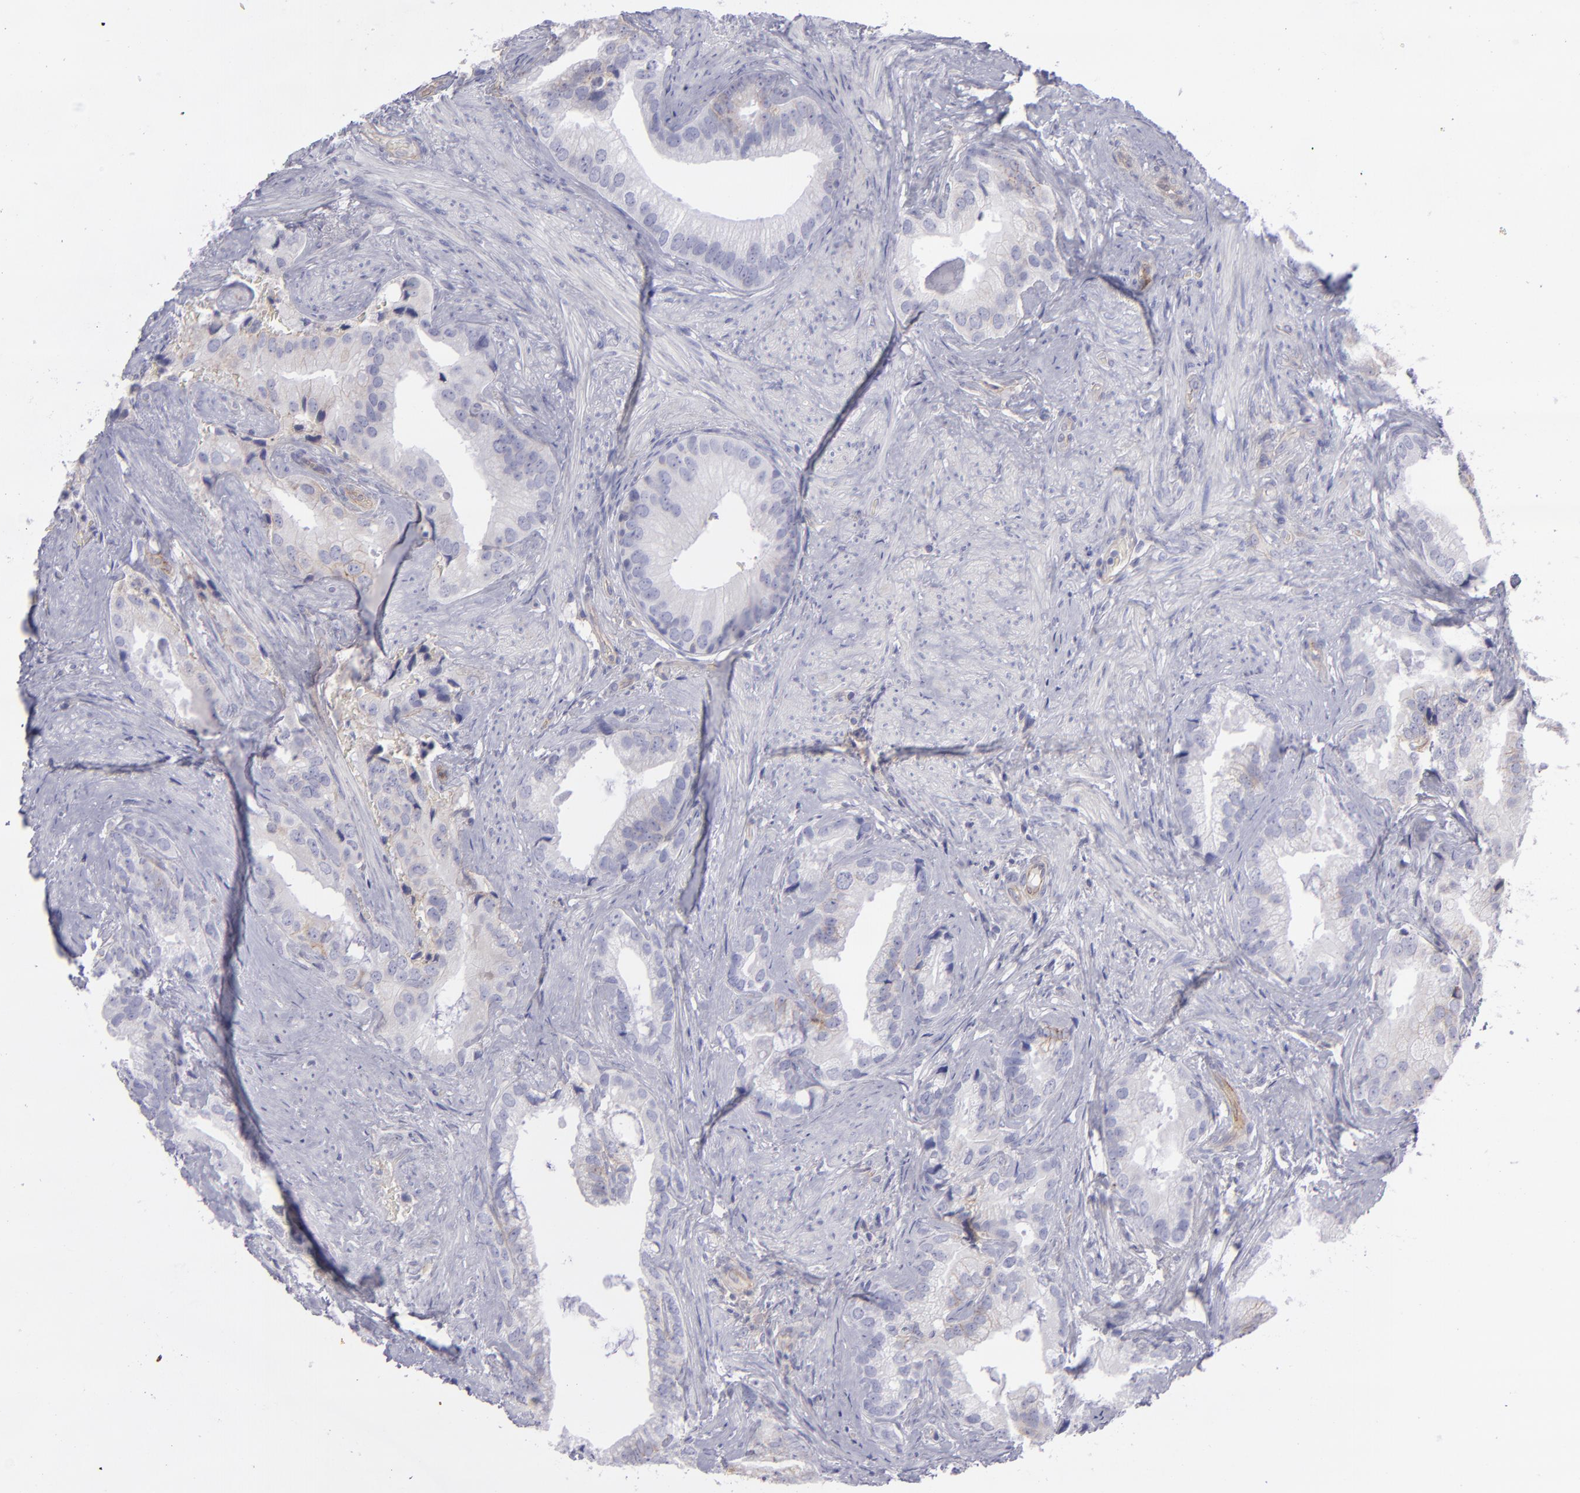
{"staining": {"intensity": "weak", "quantity": "<25%", "location": "cytoplasmic/membranous"}, "tissue": "prostate cancer", "cell_type": "Tumor cells", "image_type": "cancer", "snomed": [{"axis": "morphology", "description": "Adenocarcinoma, Low grade"}, {"axis": "topography", "description": "Prostate"}], "caption": "DAB immunohistochemical staining of human prostate low-grade adenocarcinoma displays no significant positivity in tumor cells.", "gene": "BSG", "patient": {"sex": "male", "age": 71}}